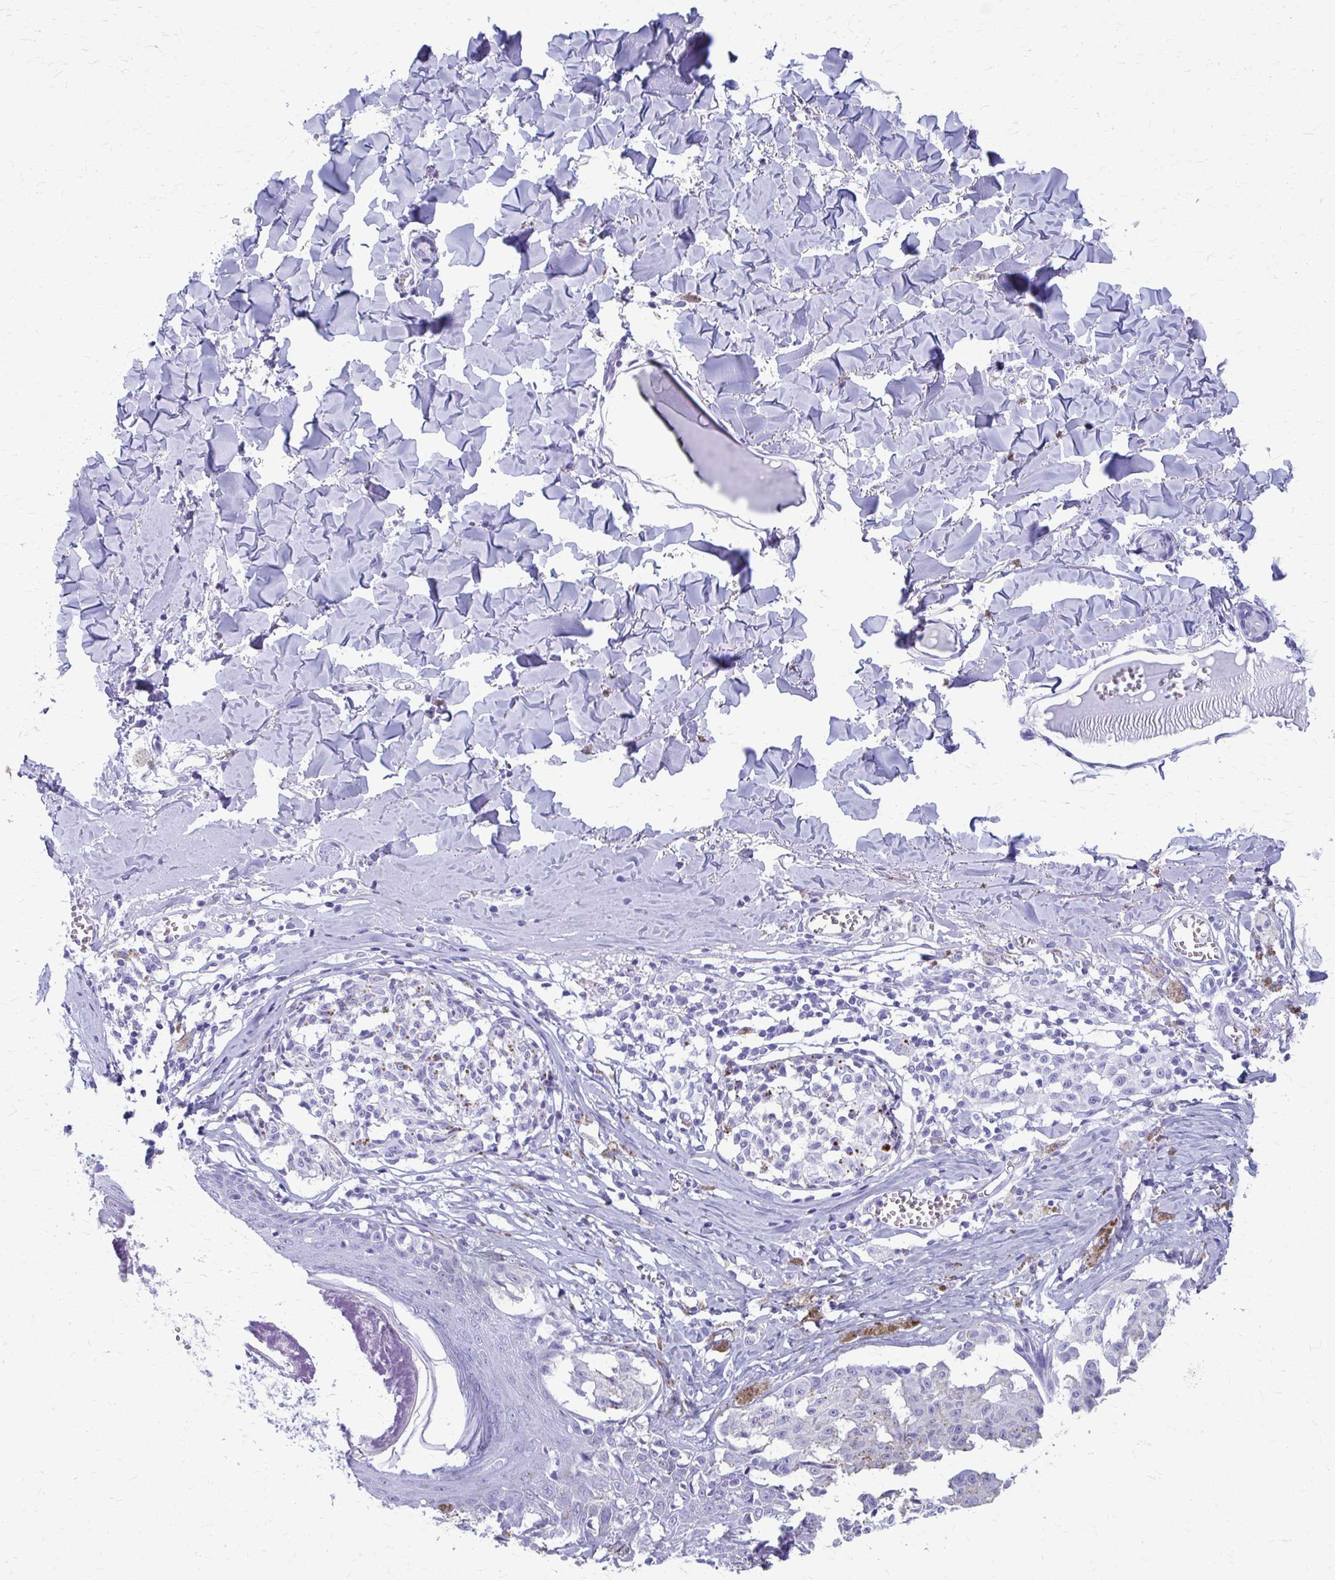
{"staining": {"intensity": "negative", "quantity": "none", "location": "none"}, "tissue": "melanoma", "cell_type": "Tumor cells", "image_type": "cancer", "snomed": [{"axis": "morphology", "description": "Malignant melanoma, NOS"}, {"axis": "topography", "description": "Skin"}], "caption": "Immunohistochemistry (IHC) histopathology image of human melanoma stained for a protein (brown), which shows no staining in tumor cells. The staining is performed using DAB brown chromogen with nuclei counter-stained in using hematoxylin.", "gene": "CELF5", "patient": {"sex": "female", "age": 43}}